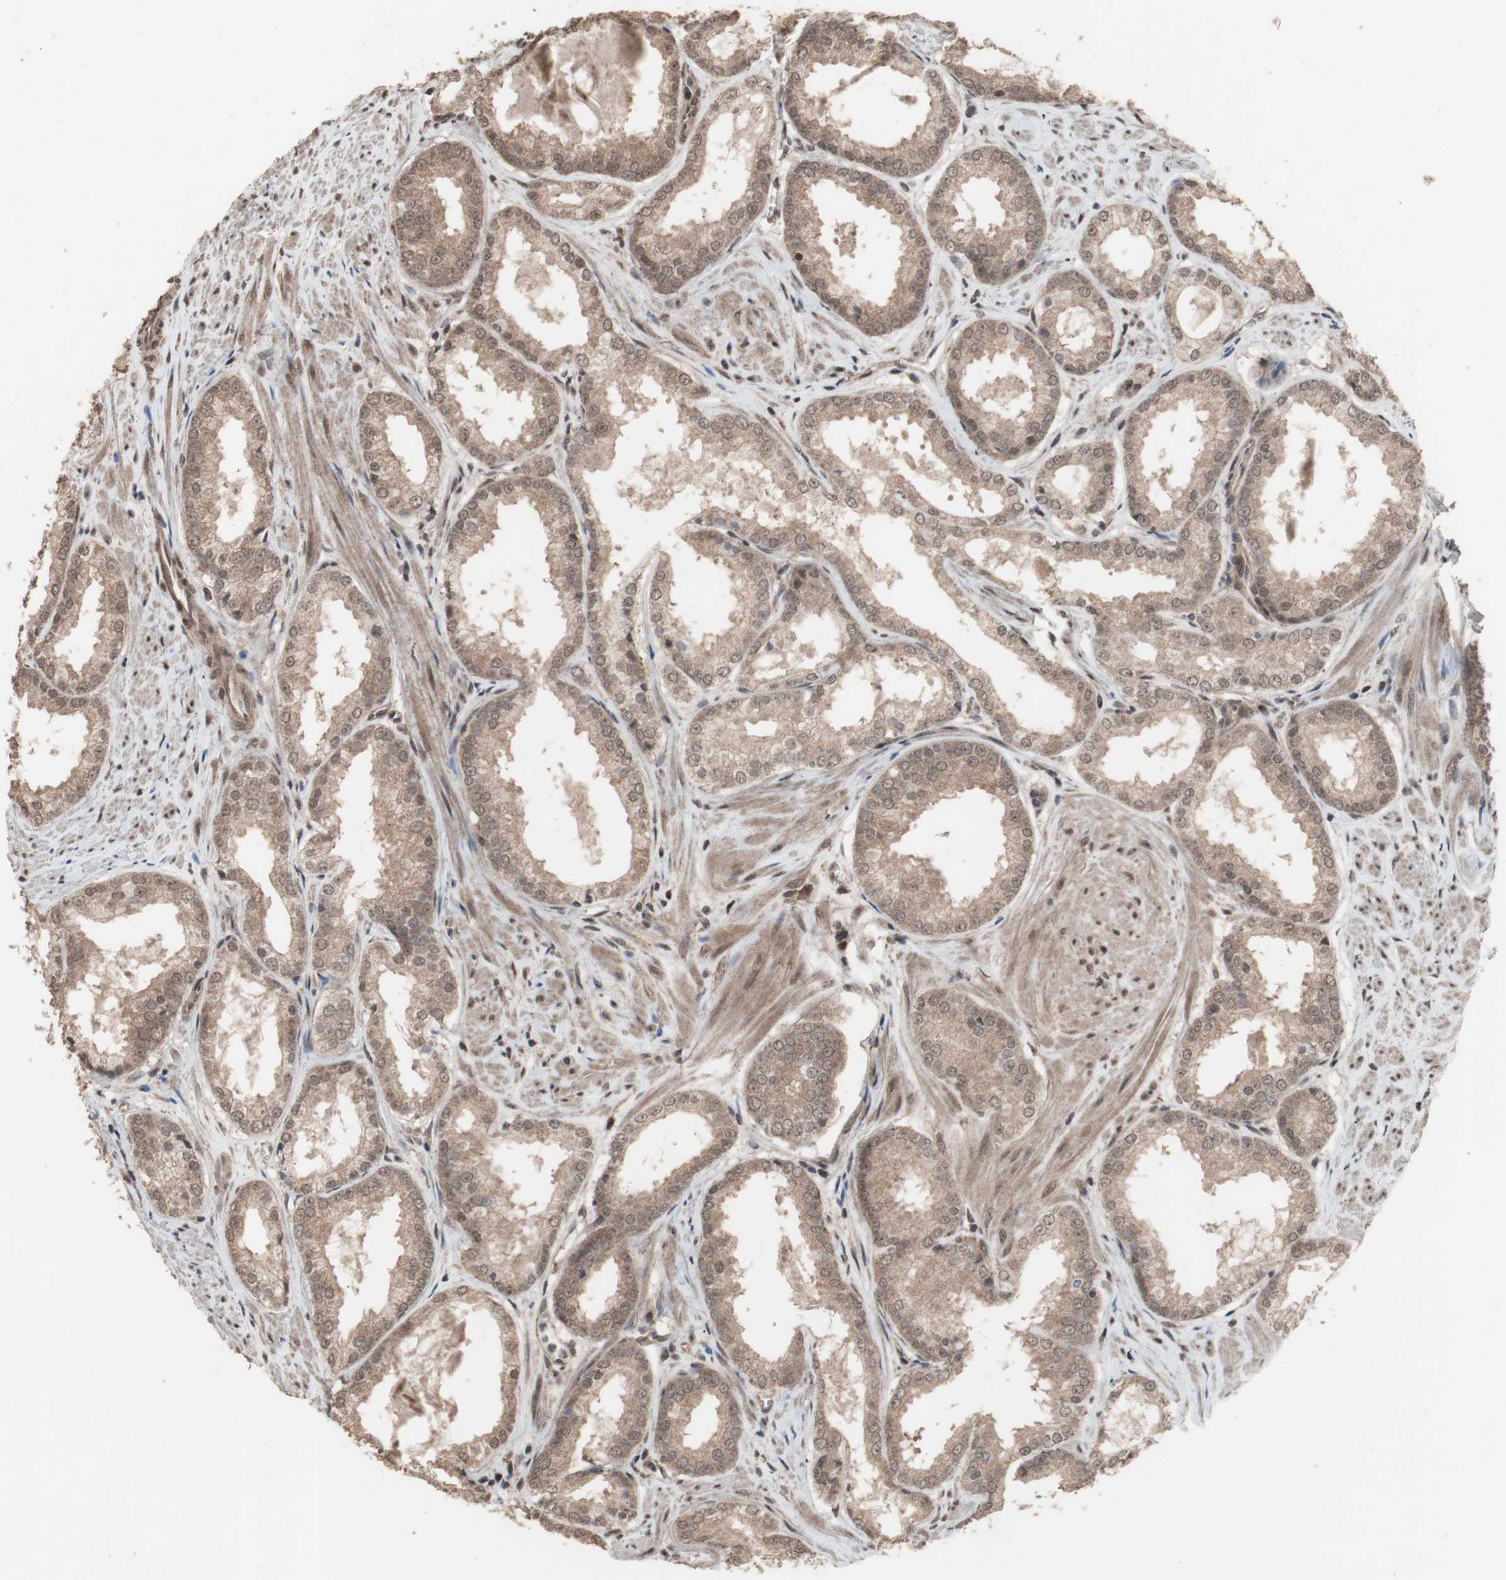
{"staining": {"intensity": "moderate", "quantity": ">75%", "location": "cytoplasmic/membranous"}, "tissue": "prostate cancer", "cell_type": "Tumor cells", "image_type": "cancer", "snomed": [{"axis": "morphology", "description": "Adenocarcinoma, Low grade"}, {"axis": "topography", "description": "Prostate"}], "caption": "There is medium levels of moderate cytoplasmic/membranous positivity in tumor cells of prostate cancer (low-grade adenocarcinoma), as demonstrated by immunohistochemical staining (brown color).", "gene": "KANSL1", "patient": {"sex": "male", "age": 64}}